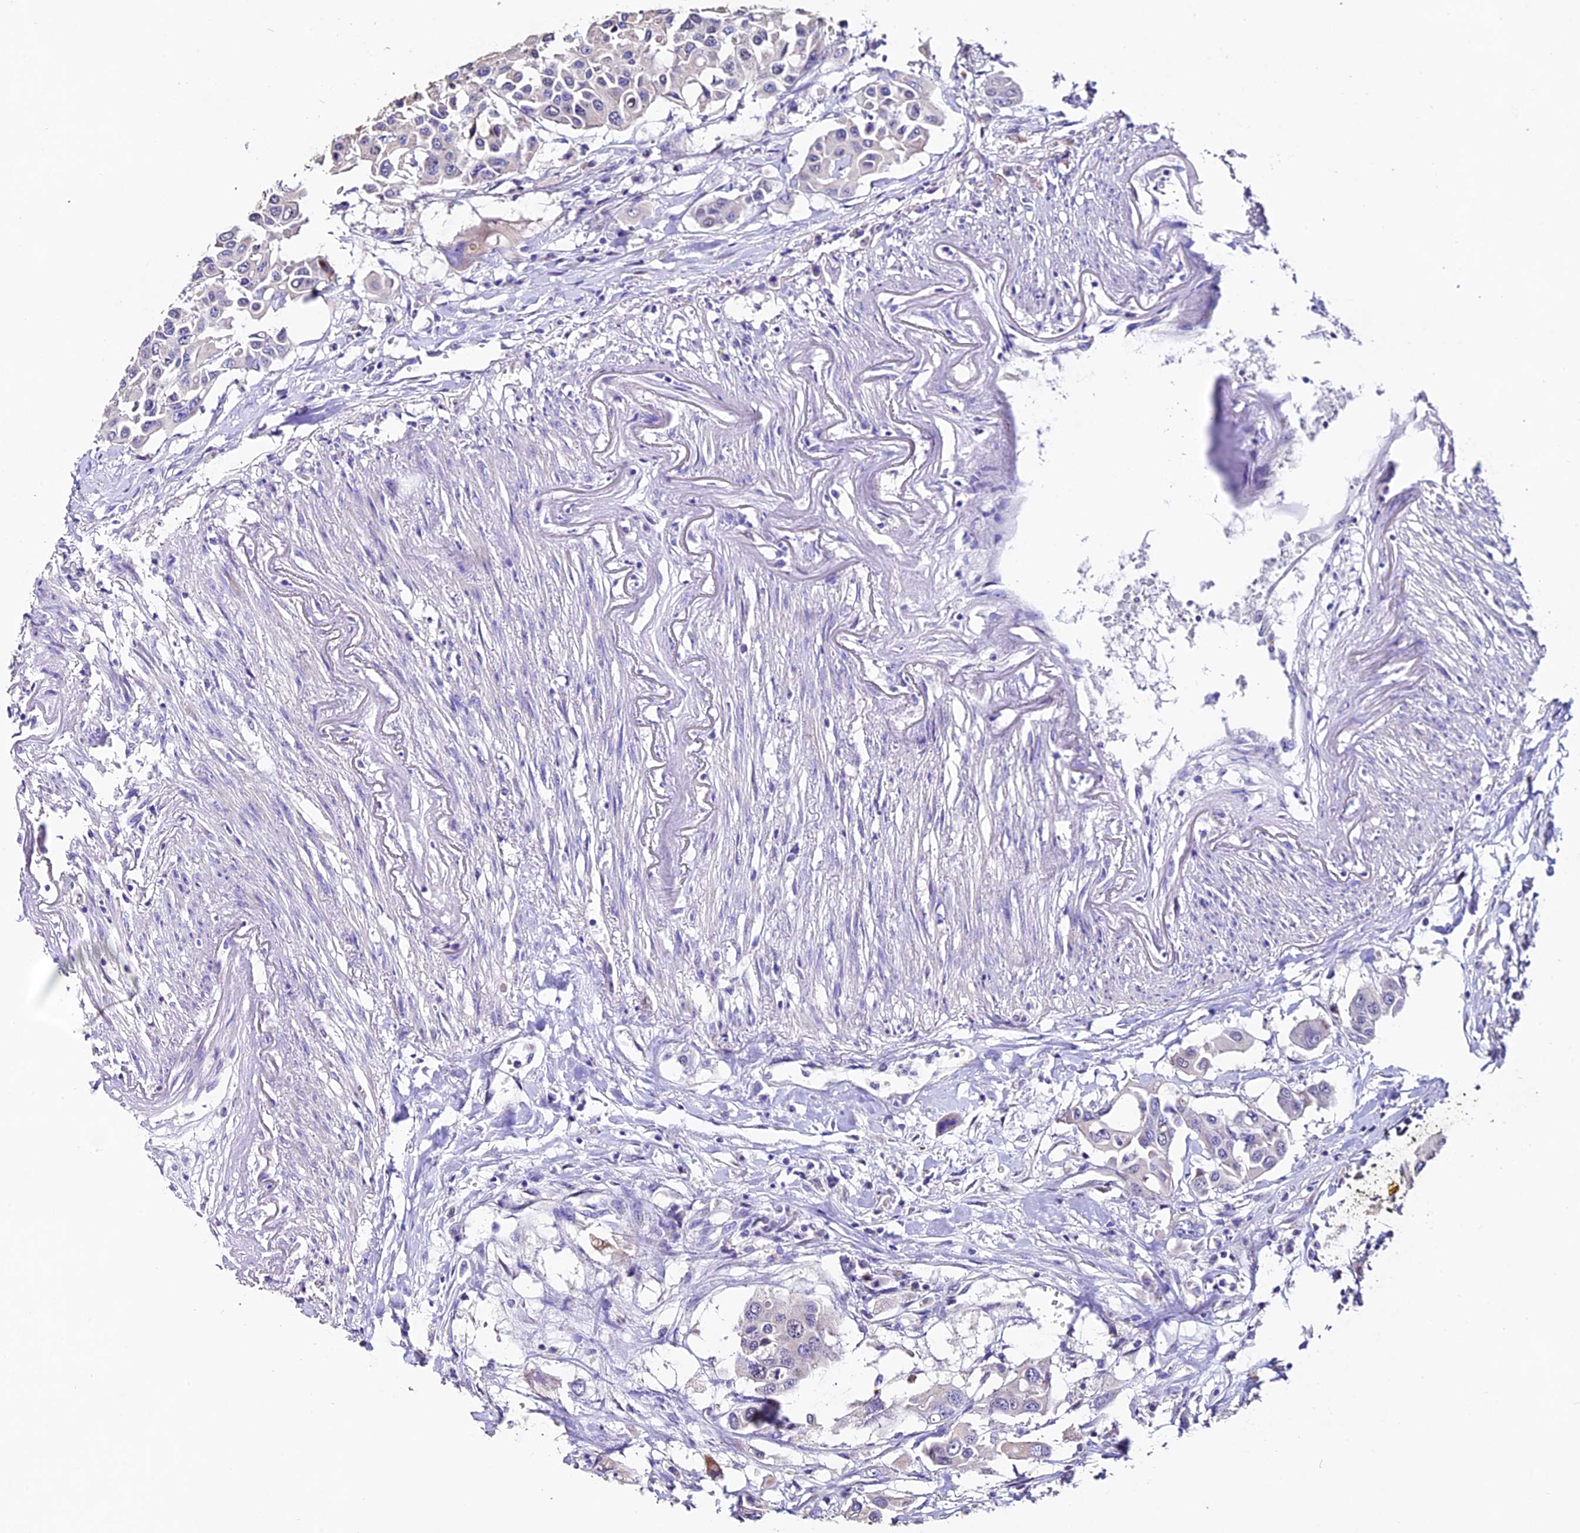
{"staining": {"intensity": "negative", "quantity": "none", "location": "none"}, "tissue": "colorectal cancer", "cell_type": "Tumor cells", "image_type": "cancer", "snomed": [{"axis": "morphology", "description": "Adenocarcinoma, NOS"}, {"axis": "topography", "description": "Colon"}], "caption": "An immunohistochemistry micrograph of colorectal adenocarcinoma is shown. There is no staining in tumor cells of colorectal adenocarcinoma. Brightfield microscopy of IHC stained with DAB (3,3'-diaminobenzidine) (brown) and hematoxylin (blue), captured at high magnification.", "gene": "FBXW9", "patient": {"sex": "male", "age": 77}}